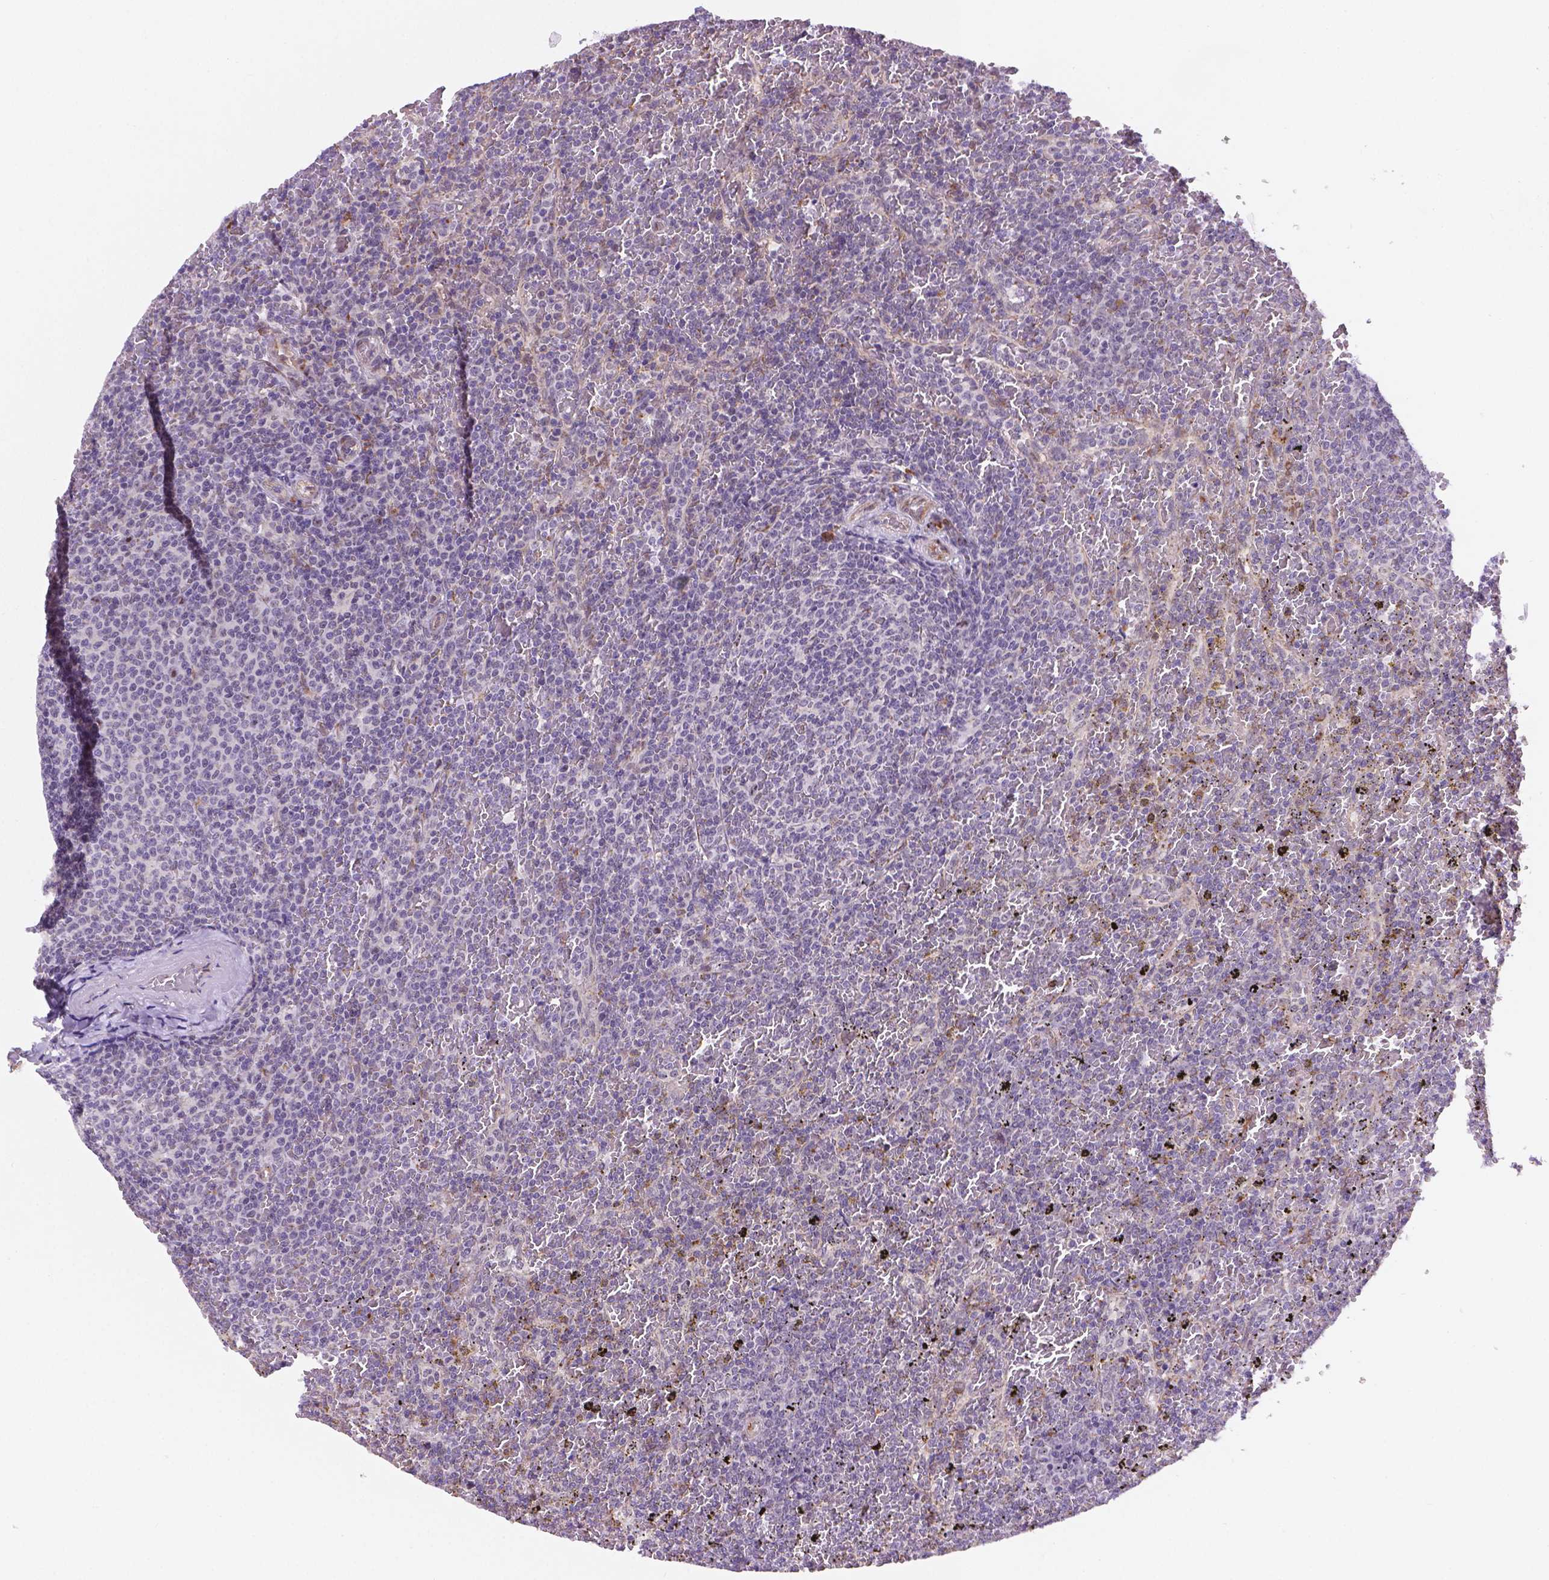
{"staining": {"intensity": "negative", "quantity": "none", "location": "none"}, "tissue": "lymphoma", "cell_type": "Tumor cells", "image_type": "cancer", "snomed": [{"axis": "morphology", "description": "Malignant lymphoma, non-Hodgkin's type, Low grade"}, {"axis": "topography", "description": "Spleen"}], "caption": "Immunohistochemistry image of human malignant lymphoma, non-Hodgkin's type (low-grade) stained for a protein (brown), which displays no staining in tumor cells.", "gene": "FNIP1", "patient": {"sex": "female", "age": 77}}